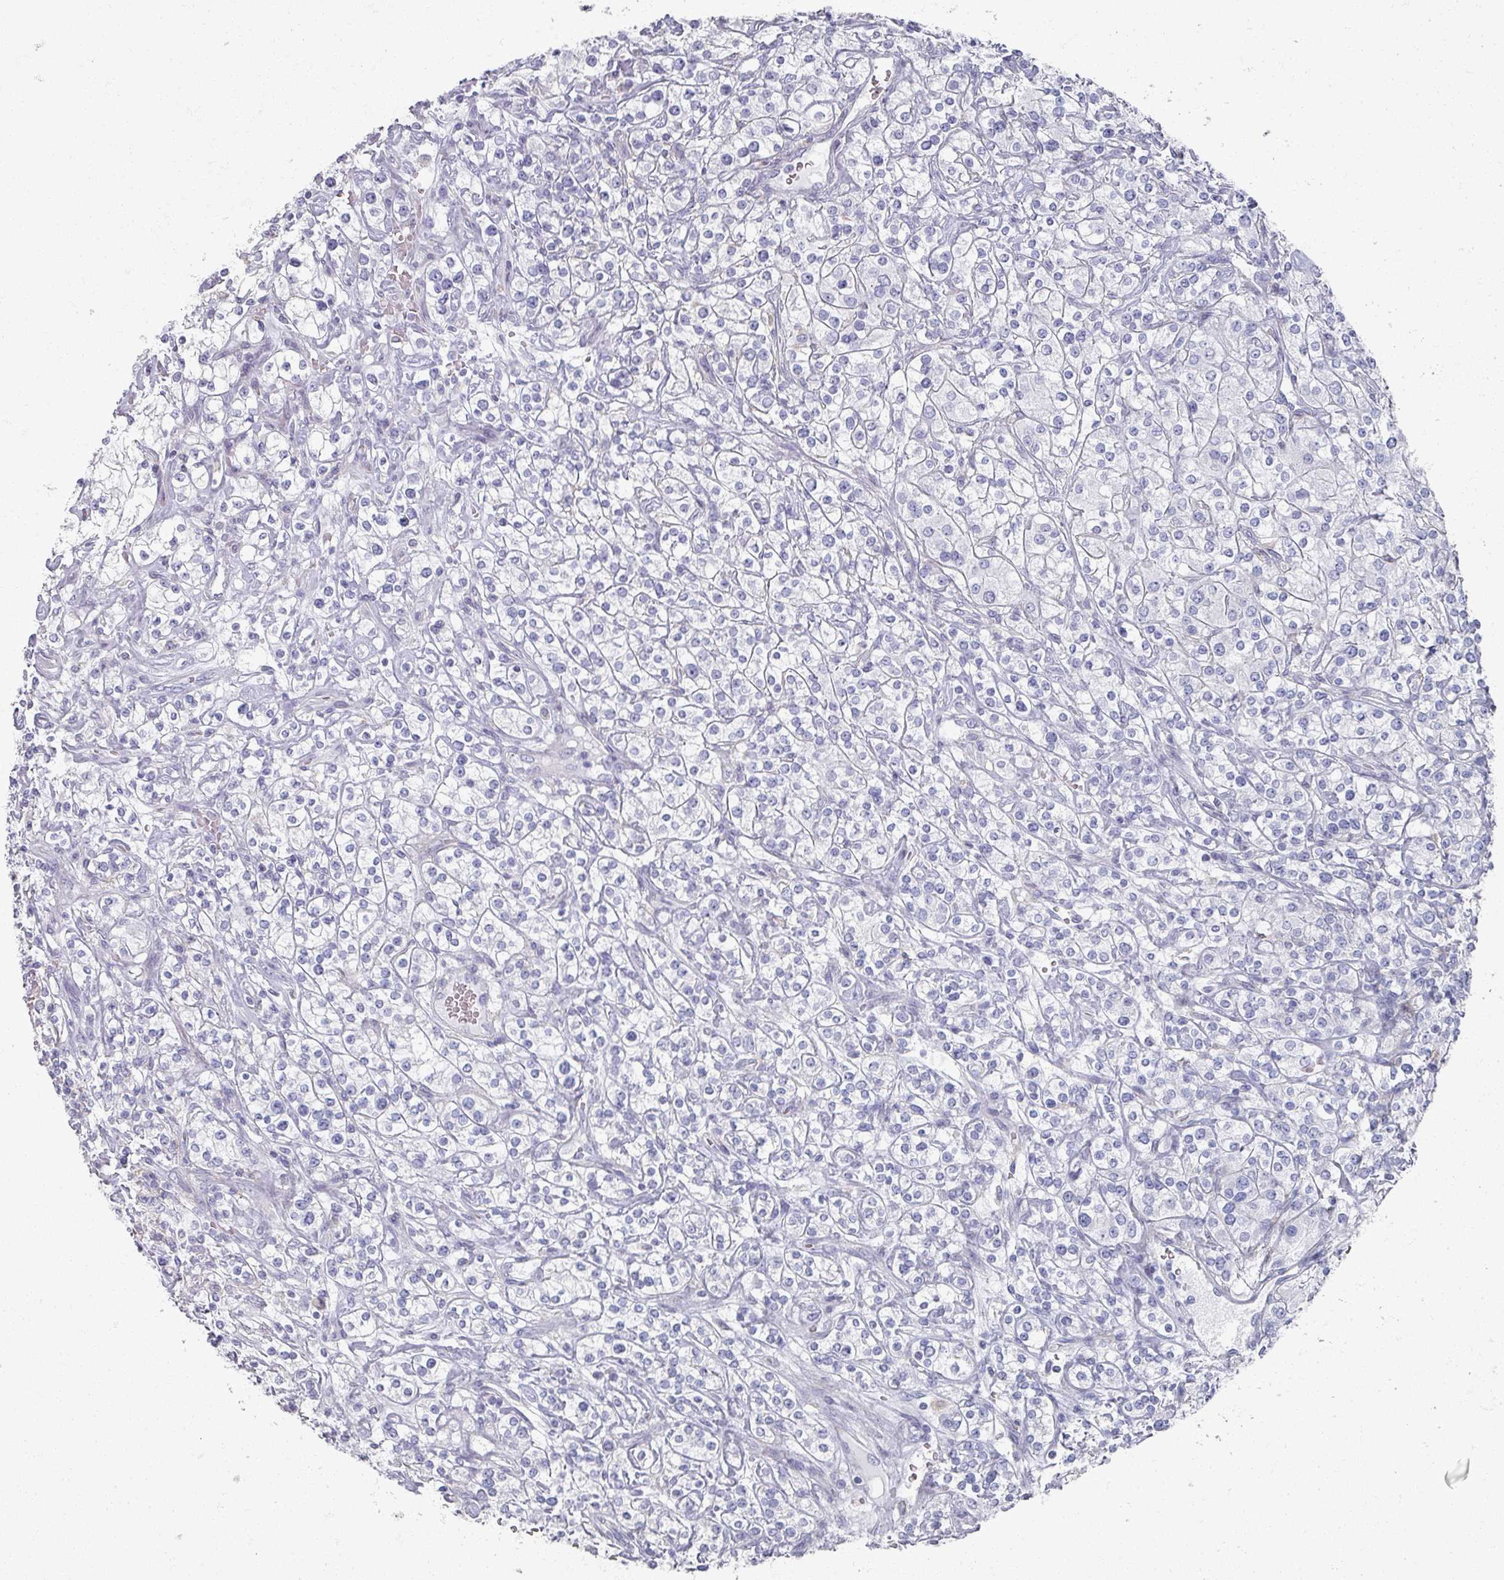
{"staining": {"intensity": "negative", "quantity": "none", "location": "none"}, "tissue": "renal cancer", "cell_type": "Tumor cells", "image_type": "cancer", "snomed": [{"axis": "morphology", "description": "Adenocarcinoma, NOS"}, {"axis": "topography", "description": "Kidney"}], "caption": "A micrograph of human renal cancer (adenocarcinoma) is negative for staining in tumor cells.", "gene": "OMG", "patient": {"sex": "male", "age": 77}}